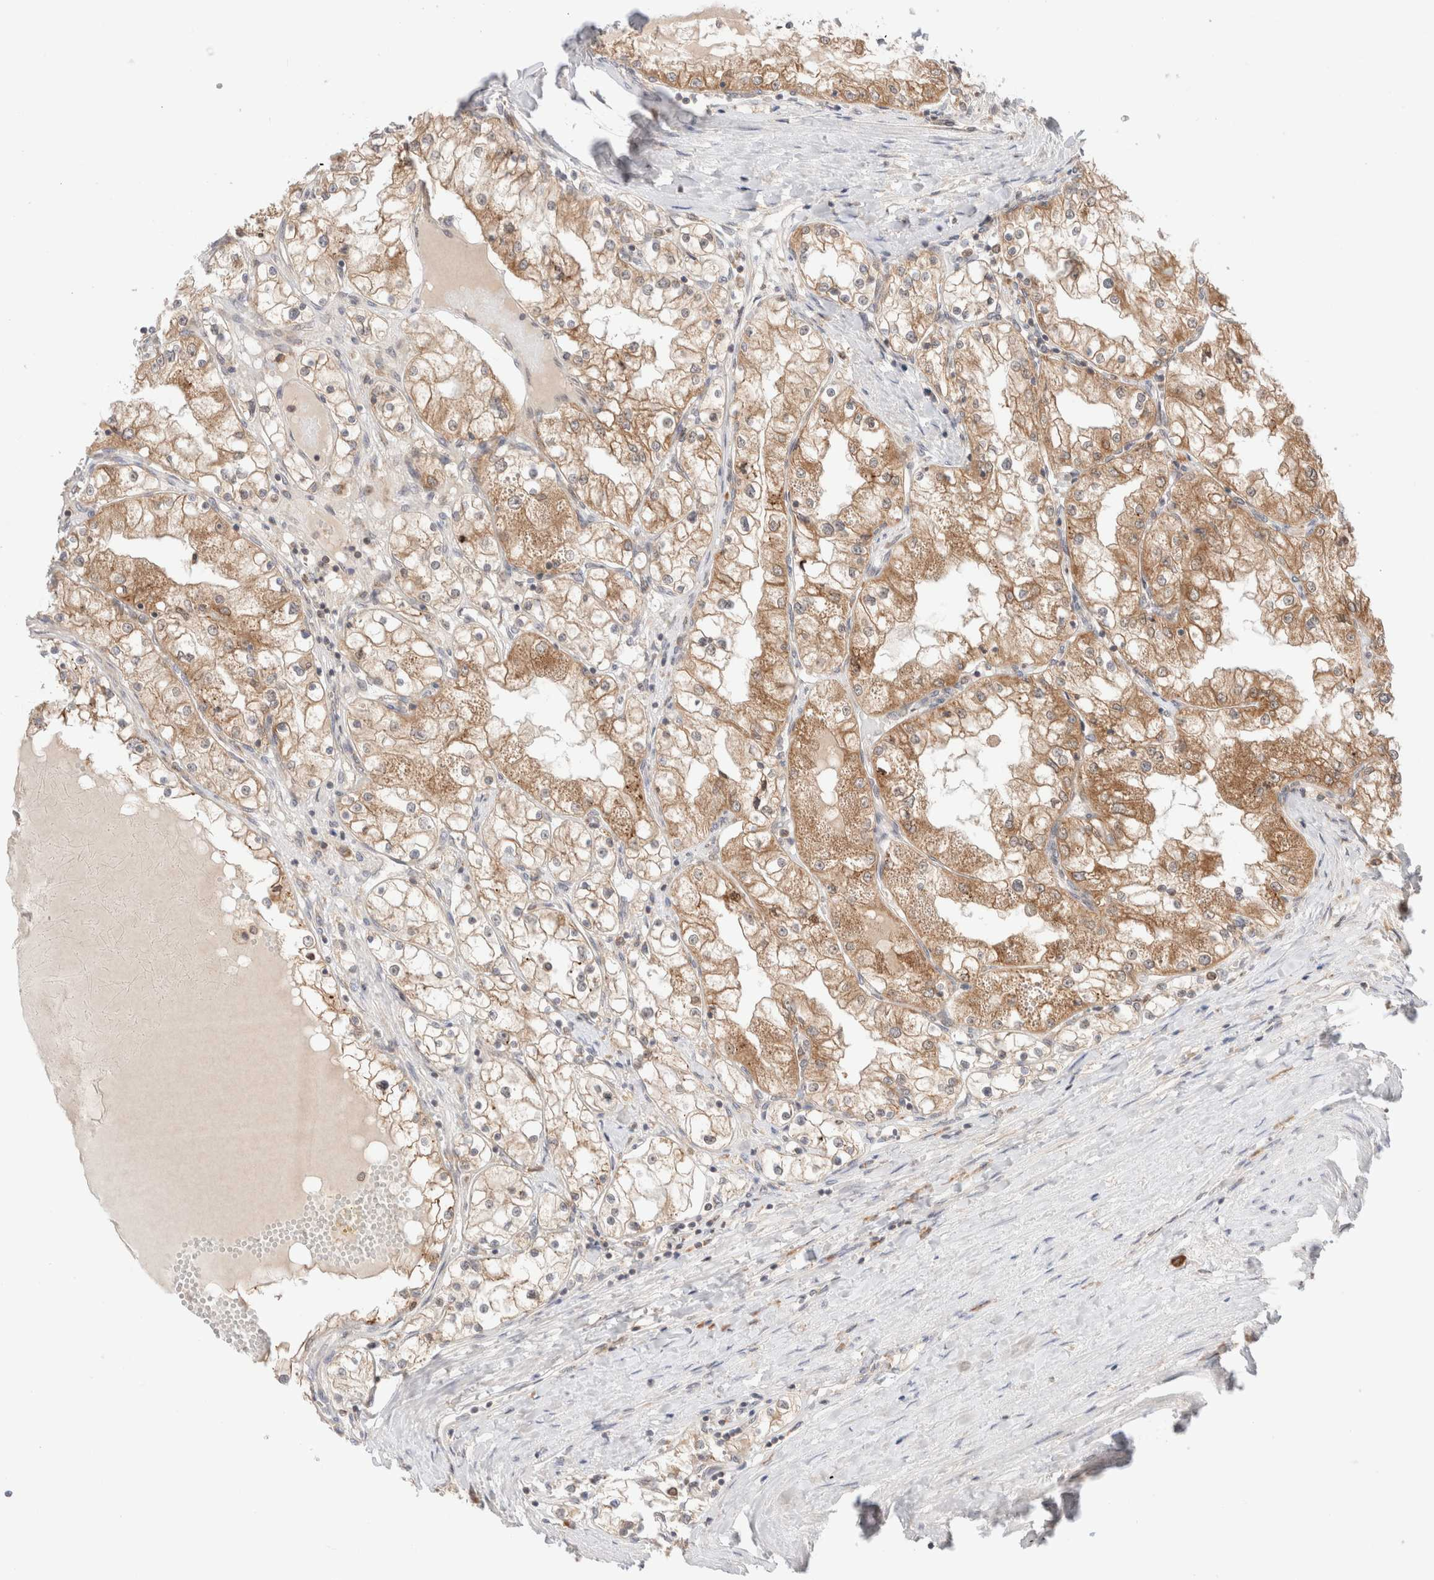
{"staining": {"intensity": "moderate", "quantity": ">75%", "location": "cytoplasmic/membranous"}, "tissue": "renal cancer", "cell_type": "Tumor cells", "image_type": "cancer", "snomed": [{"axis": "morphology", "description": "Adenocarcinoma, NOS"}, {"axis": "topography", "description": "Kidney"}], "caption": "IHC histopathology image of renal cancer (adenocarcinoma) stained for a protein (brown), which exhibits medium levels of moderate cytoplasmic/membranous staining in about >75% of tumor cells.", "gene": "XKR4", "patient": {"sex": "male", "age": 68}}